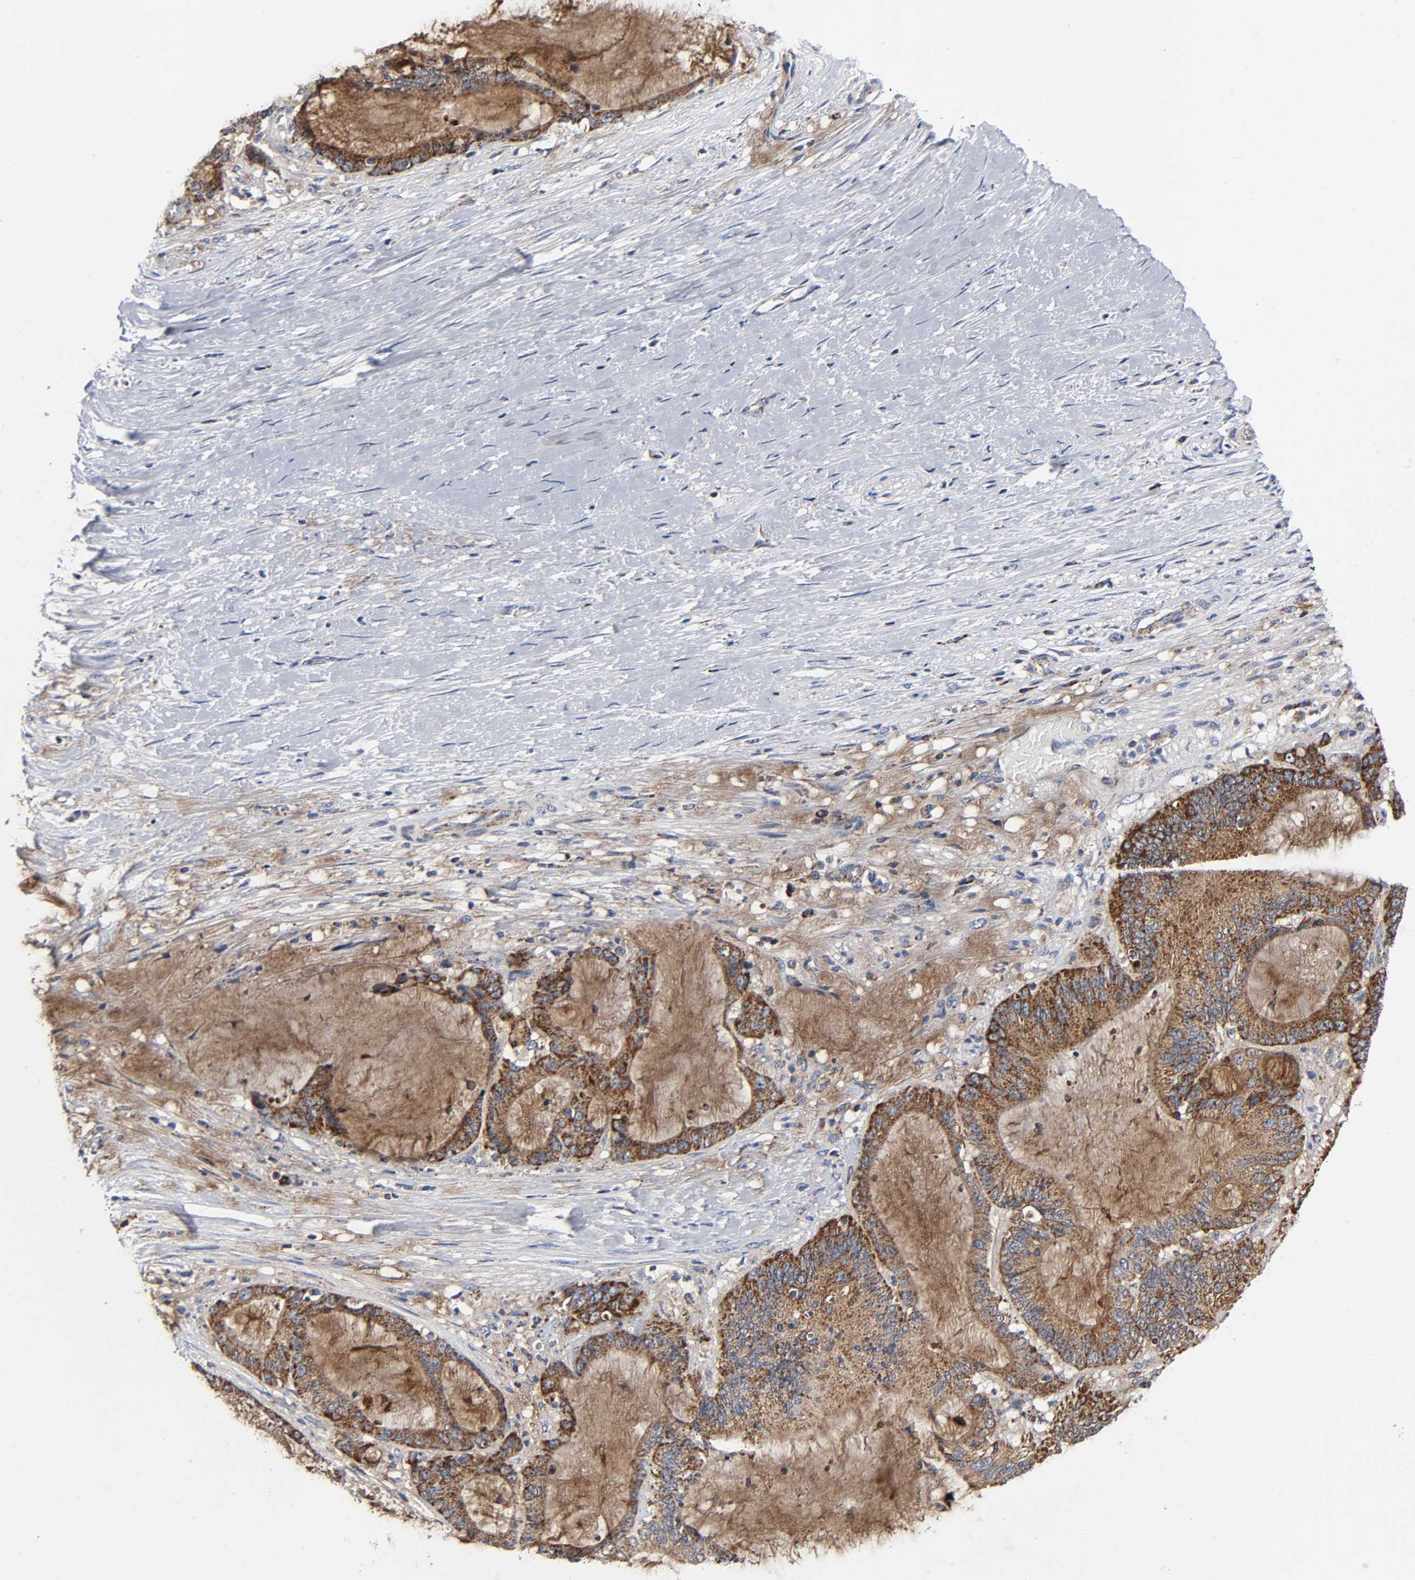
{"staining": {"intensity": "strong", "quantity": ">75%", "location": "cytoplasmic/membranous"}, "tissue": "liver cancer", "cell_type": "Tumor cells", "image_type": "cancer", "snomed": [{"axis": "morphology", "description": "Cholangiocarcinoma"}, {"axis": "topography", "description": "Liver"}], "caption": "Protein staining of liver cholangiocarcinoma tissue reveals strong cytoplasmic/membranous positivity in about >75% of tumor cells.", "gene": "AOPEP", "patient": {"sex": "female", "age": 73}}